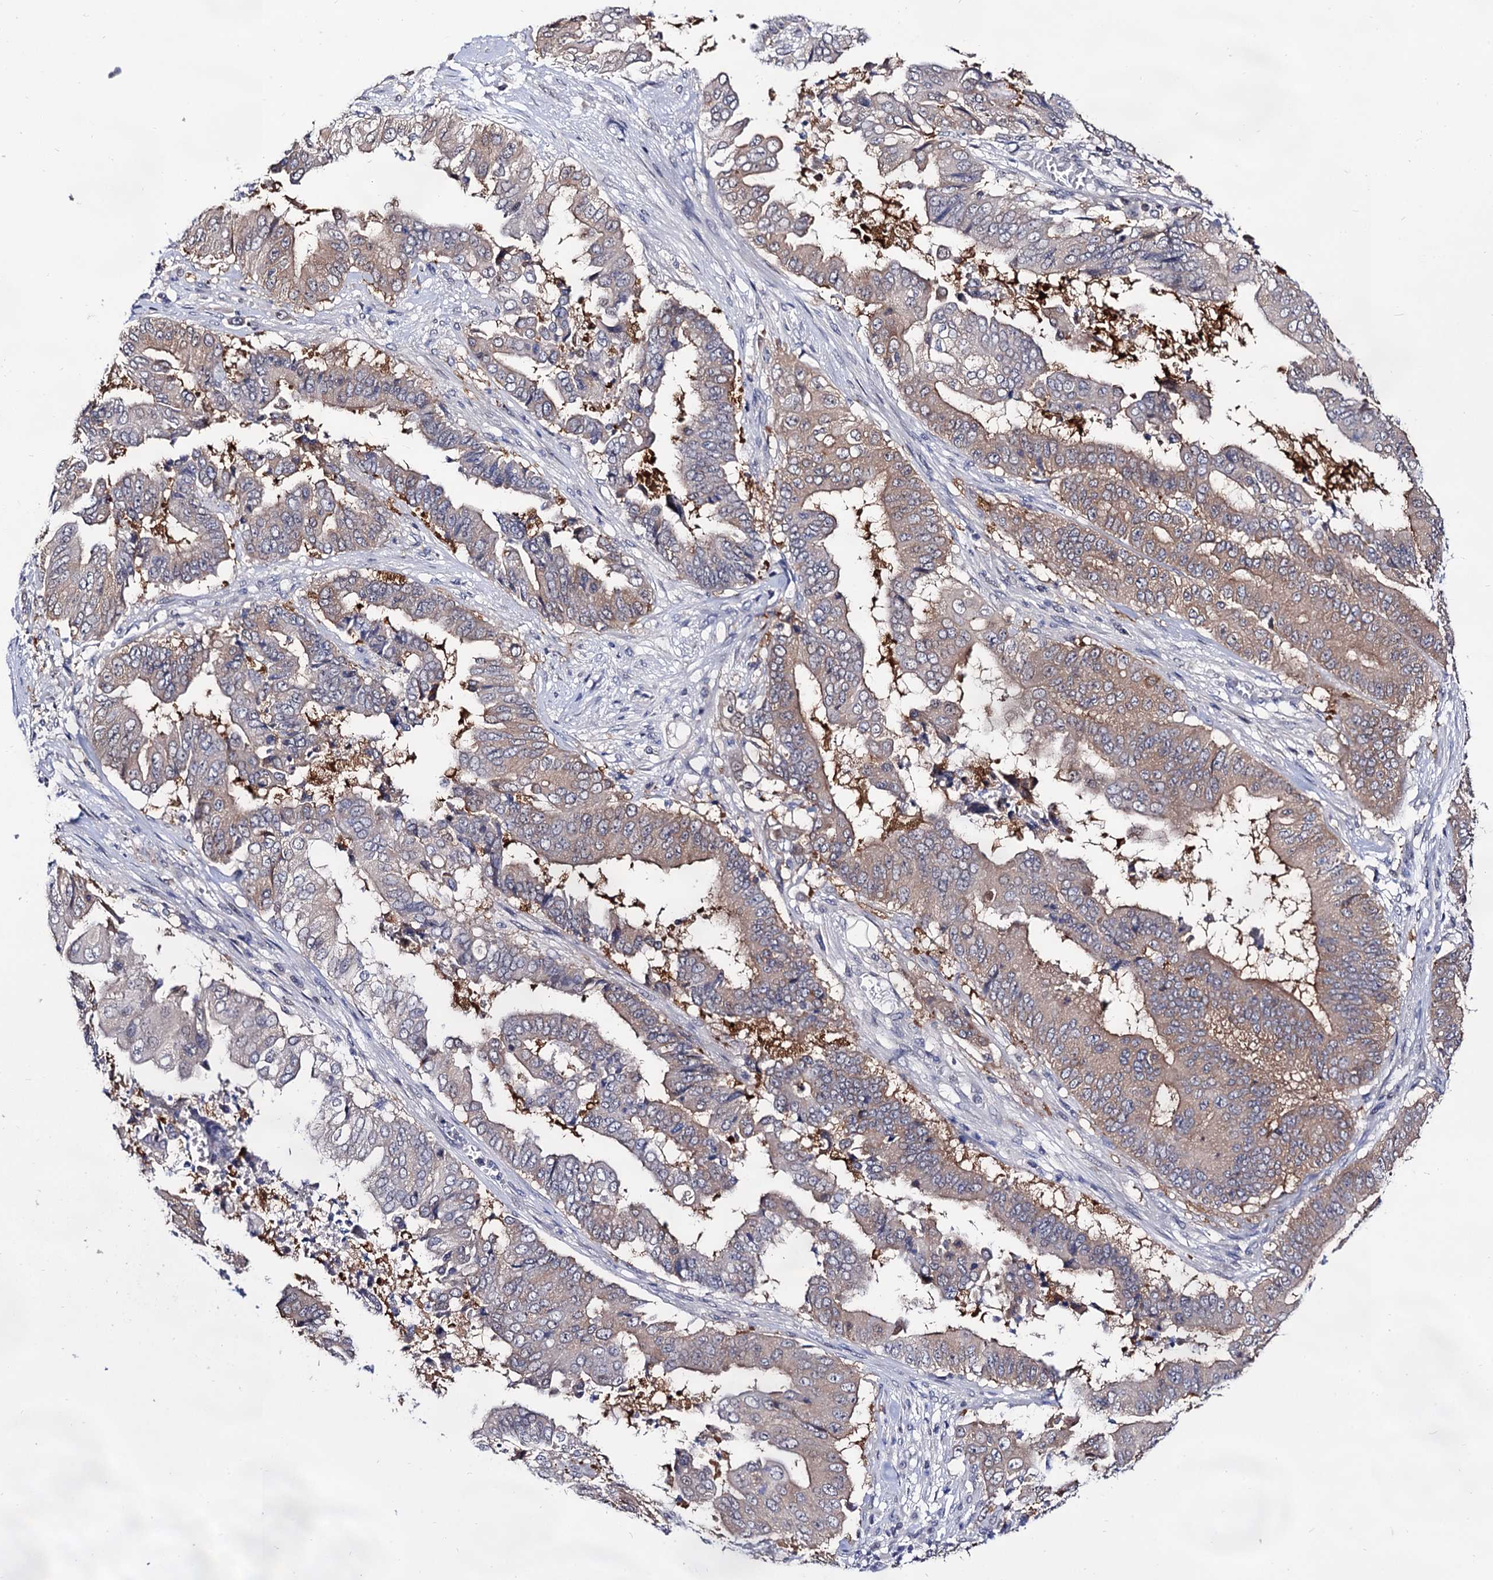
{"staining": {"intensity": "weak", "quantity": "25%-75%", "location": "cytoplasmic/membranous"}, "tissue": "pancreatic cancer", "cell_type": "Tumor cells", "image_type": "cancer", "snomed": [{"axis": "morphology", "description": "Adenocarcinoma, NOS"}, {"axis": "topography", "description": "Pancreas"}], "caption": "Pancreatic cancer was stained to show a protein in brown. There is low levels of weak cytoplasmic/membranous staining in about 25%-75% of tumor cells.", "gene": "ARFIP2", "patient": {"sex": "female", "age": 77}}